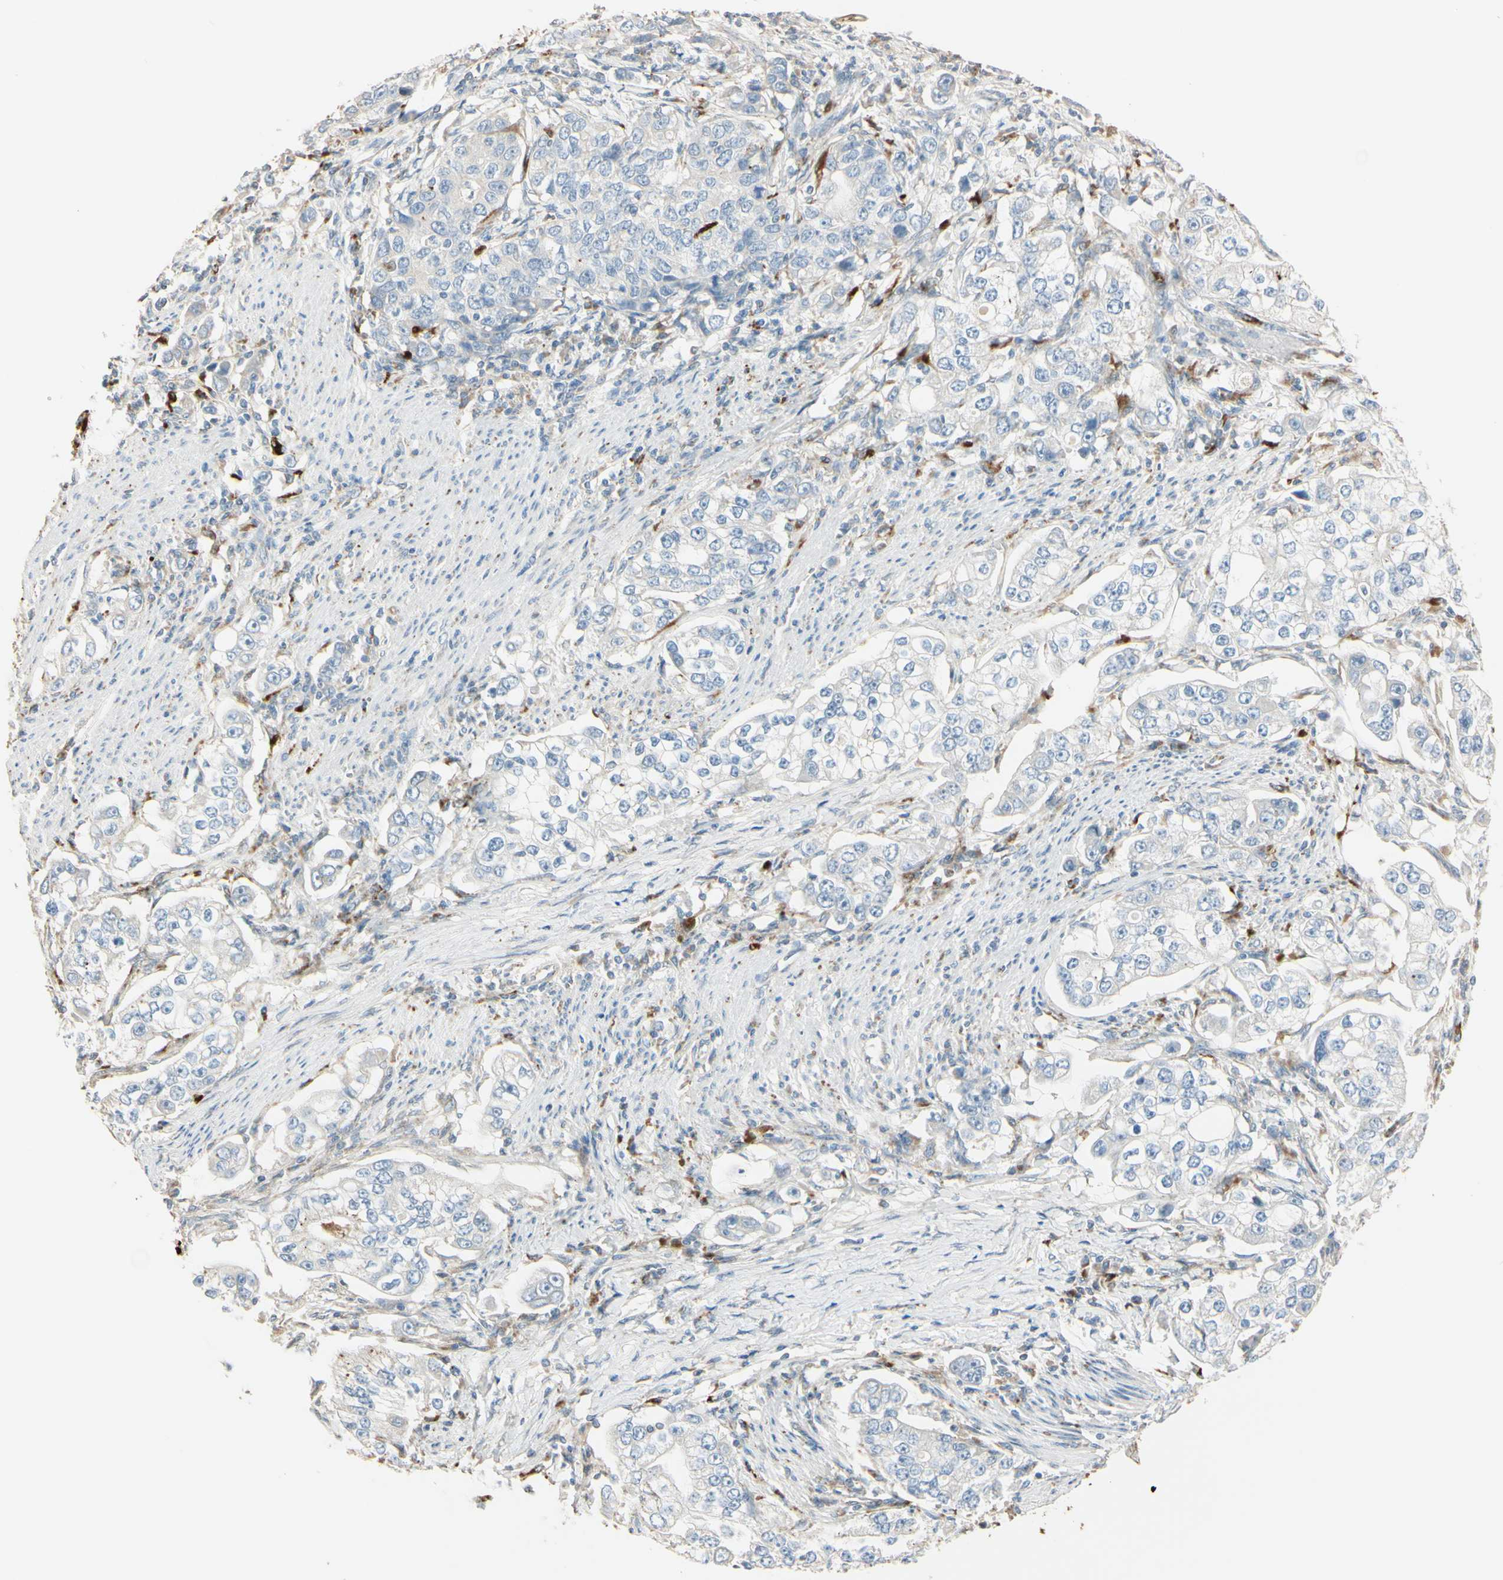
{"staining": {"intensity": "negative", "quantity": "none", "location": "none"}, "tissue": "stomach cancer", "cell_type": "Tumor cells", "image_type": "cancer", "snomed": [{"axis": "morphology", "description": "Adenocarcinoma, NOS"}, {"axis": "topography", "description": "Stomach, lower"}], "caption": "DAB immunohistochemical staining of stomach cancer (adenocarcinoma) demonstrates no significant expression in tumor cells.", "gene": "ANGPTL1", "patient": {"sex": "female", "age": 72}}